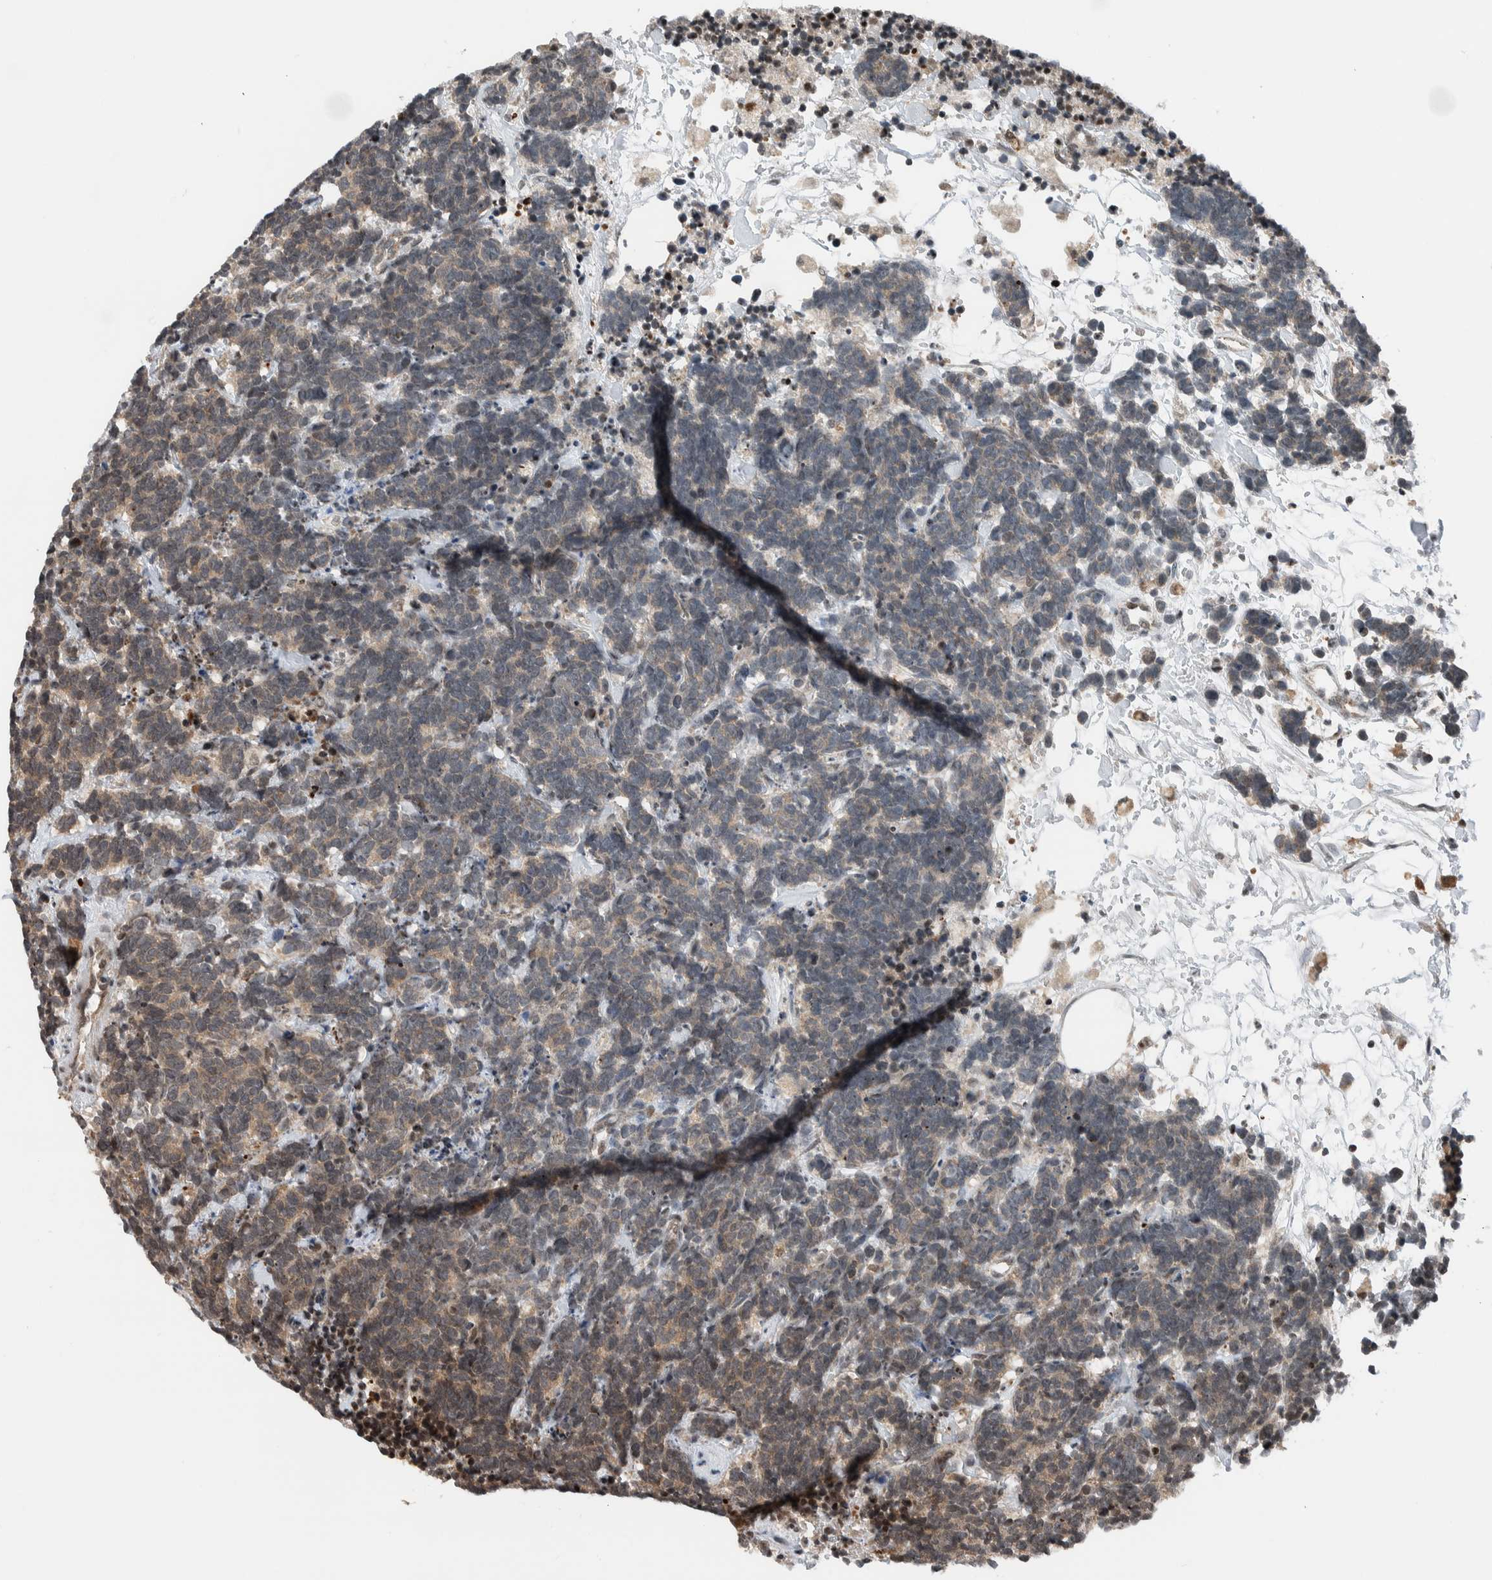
{"staining": {"intensity": "weak", "quantity": ">75%", "location": "cytoplasmic/membranous"}, "tissue": "carcinoid", "cell_type": "Tumor cells", "image_type": "cancer", "snomed": [{"axis": "morphology", "description": "Carcinoma, NOS"}, {"axis": "morphology", "description": "Carcinoid, malignant, NOS"}, {"axis": "topography", "description": "Urinary bladder"}], "caption": "A brown stain highlights weak cytoplasmic/membranous staining of a protein in carcinoma tumor cells.", "gene": "NPLOC4", "patient": {"sex": "male", "age": 57}}